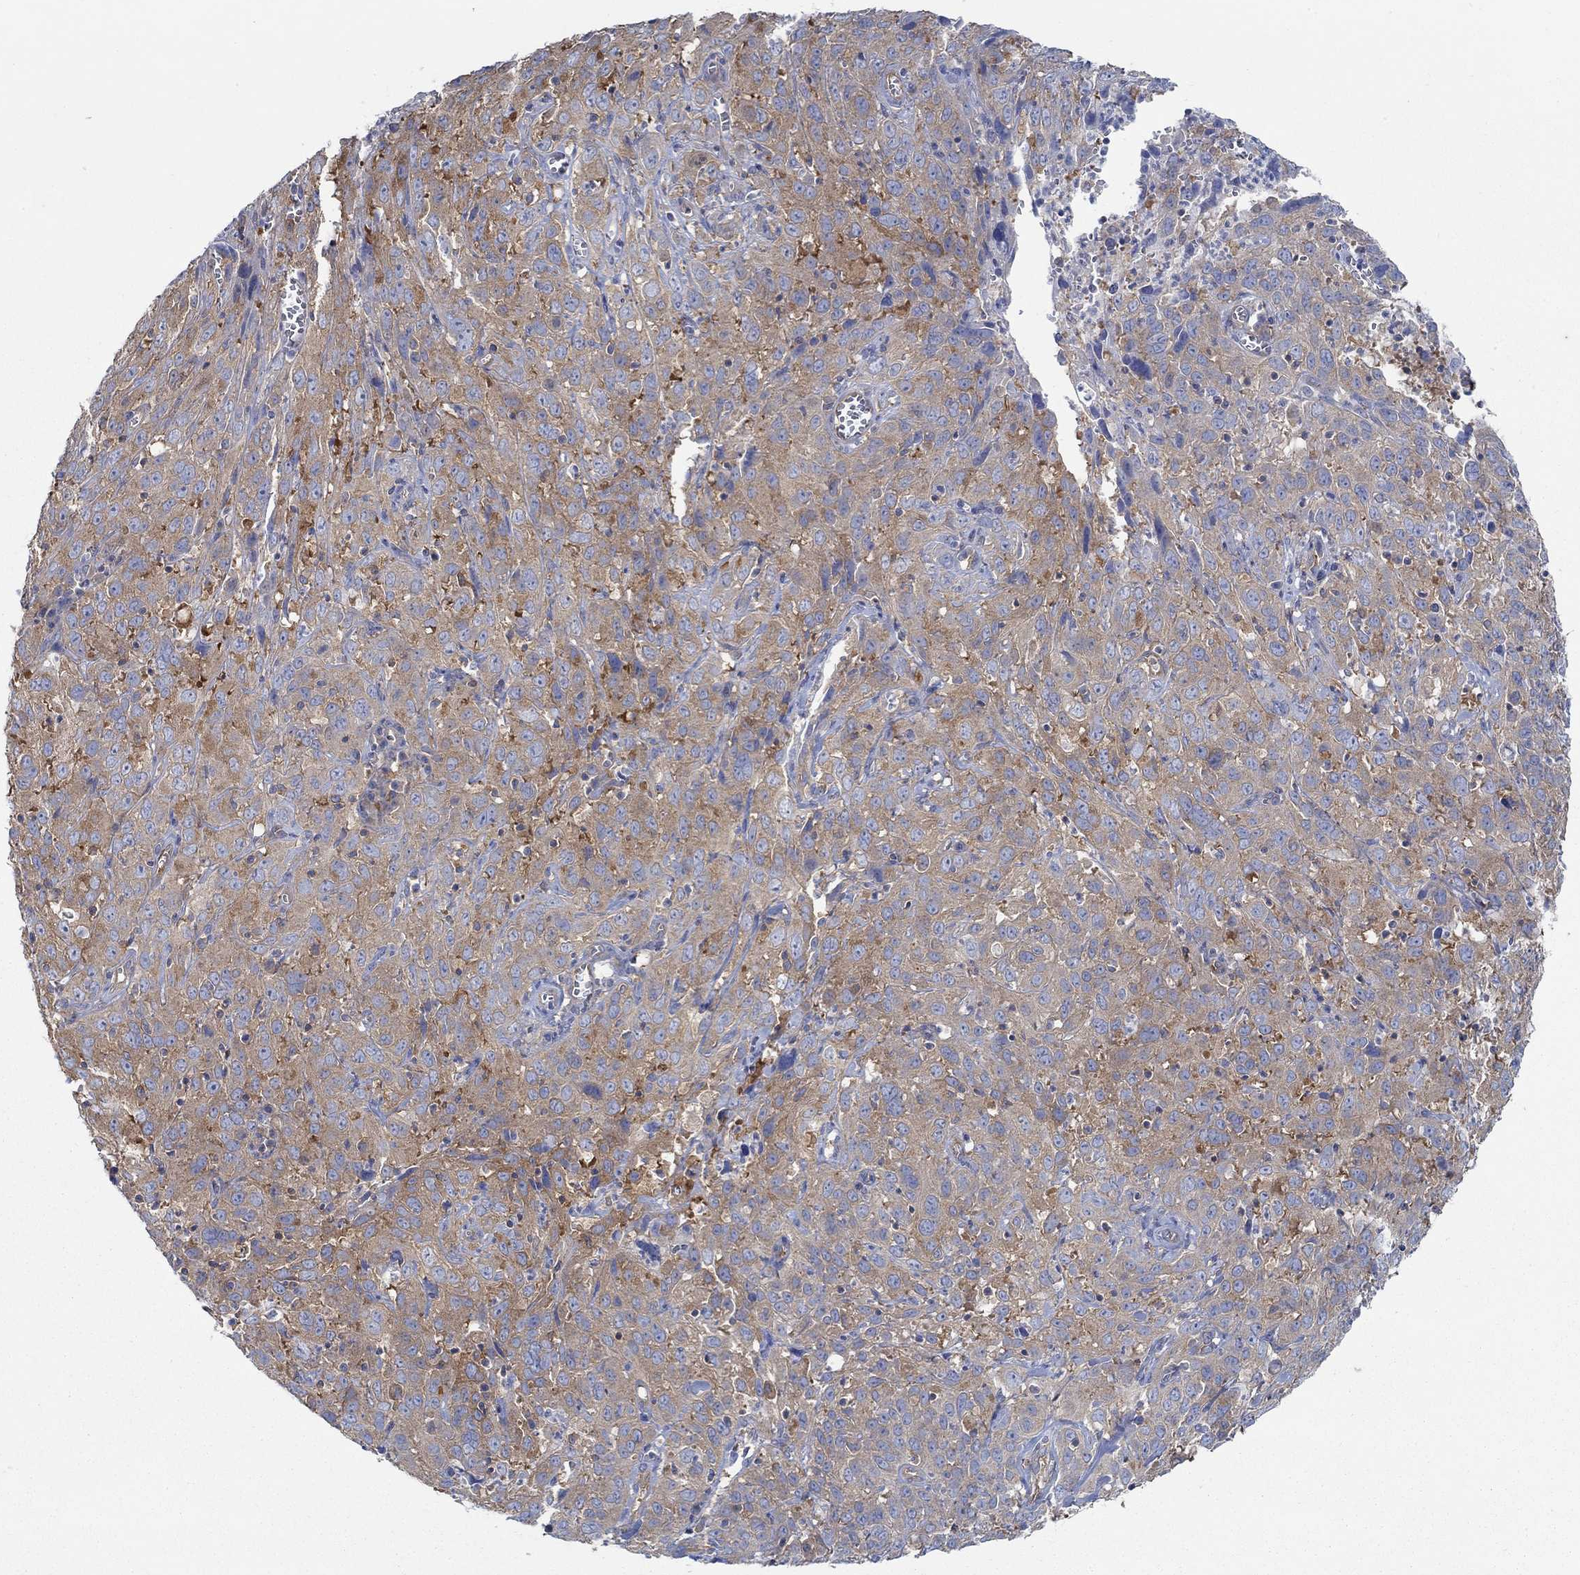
{"staining": {"intensity": "moderate", "quantity": ">75%", "location": "cytoplasmic/membranous"}, "tissue": "cervical cancer", "cell_type": "Tumor cells", "image_type": "cancer", "snomed": [{"axis": "morphology", "description": "Squamous cell carcinoma, NOS"}, {"axis": "topography", "description": "Cervix"}], "caption": "DAB immunohistochemical staining of human cervical cancer exhibits moderate cytoplasmic/membranous protein staining in approximately >75% of tumor cells.", "gene": "SPAG9", "patient": {"sex": "female", "age": 32}}